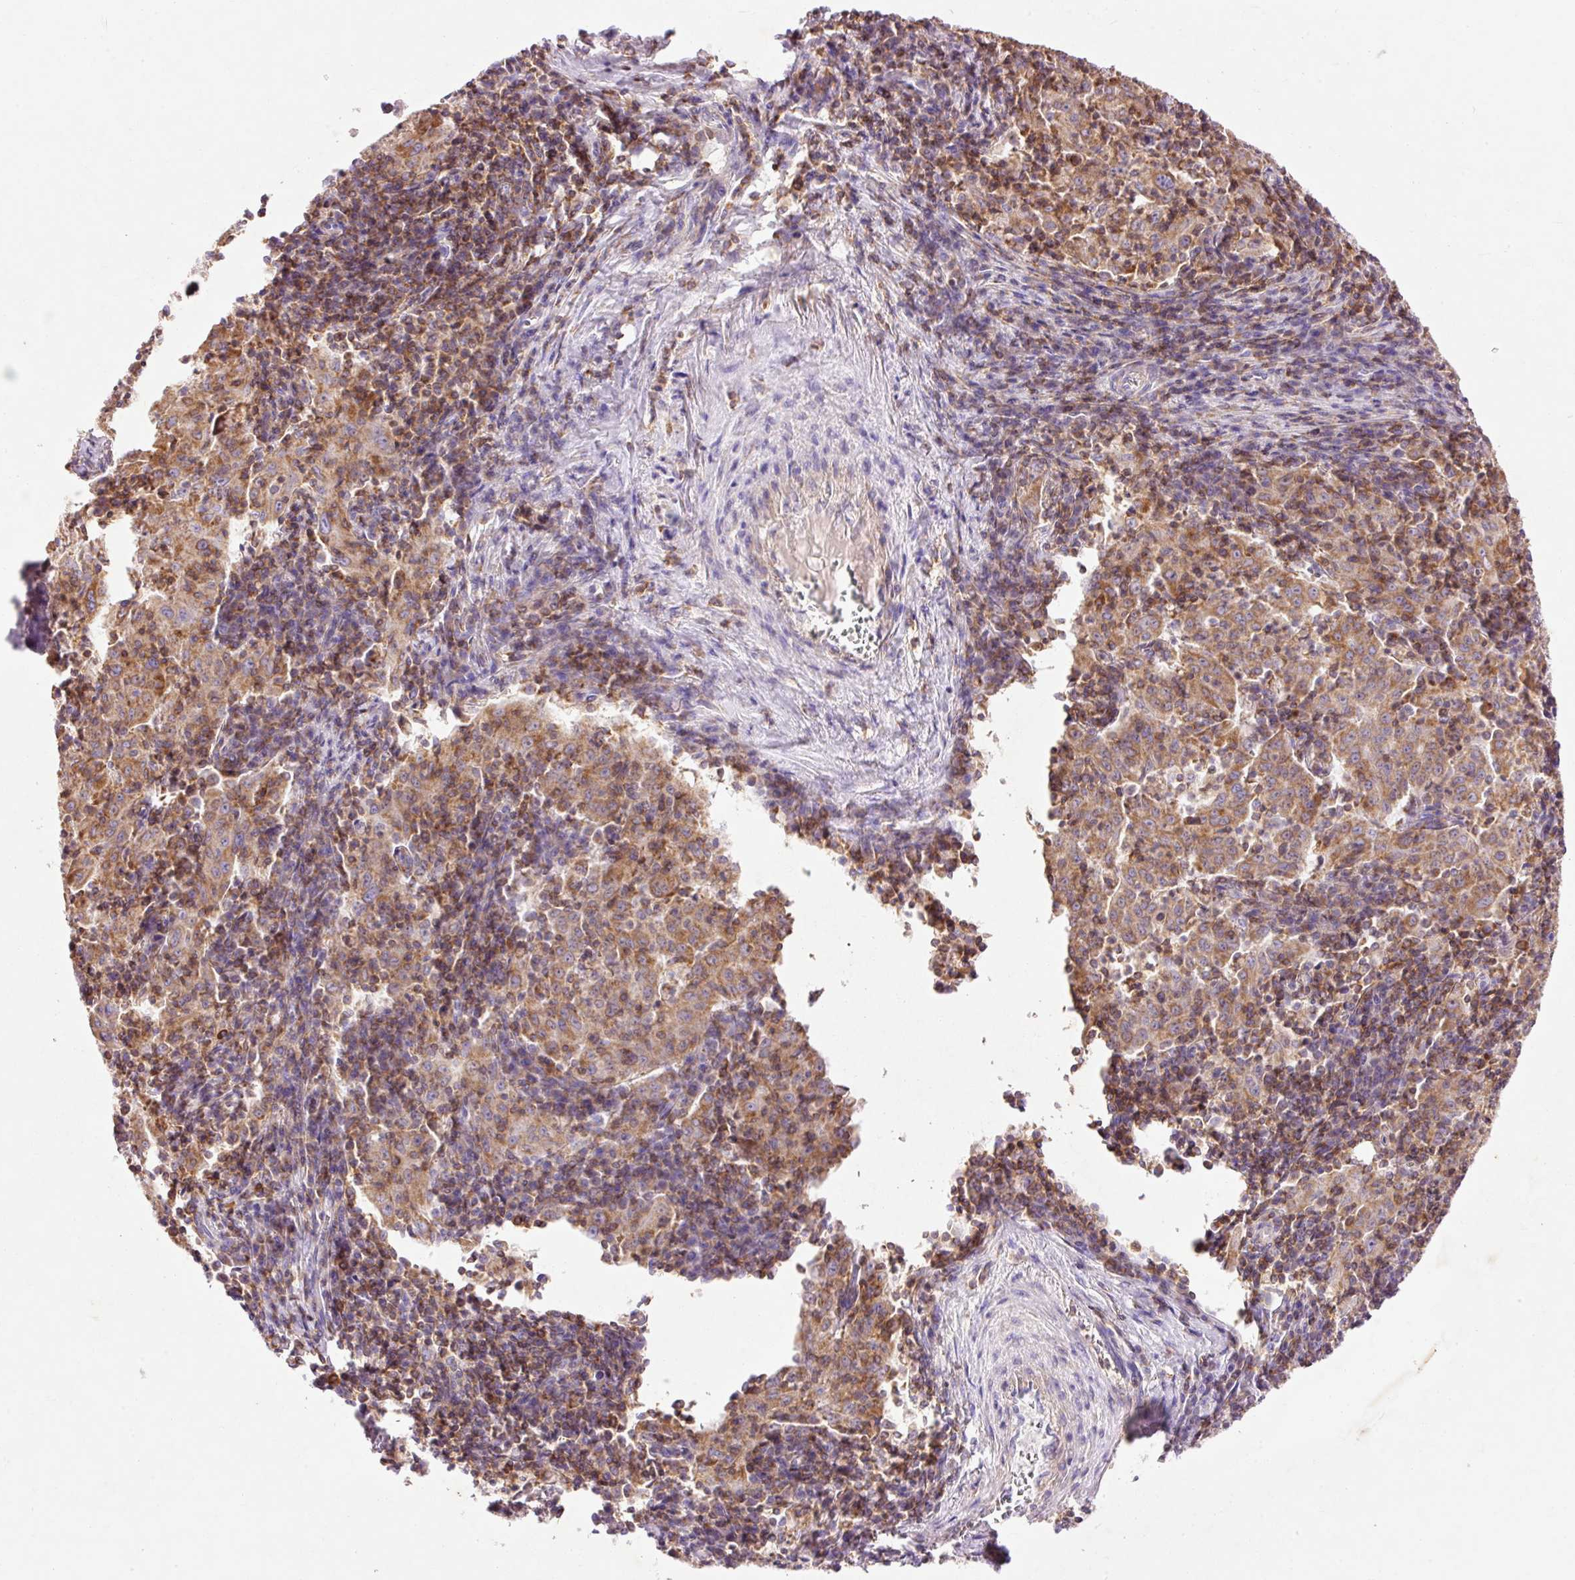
{"staining": {"intensity": "moderate", "quantity": ">75%", "location": "cytoplasmic/membranous"}, "tissue": "pancreatic cancer", "cell_type": "Tumor cells", "image_type": "cancer", "snomed": [{"axis": "morphology", "description": "Adenocarcinoma, NOS"}, {"axis": "topography", "description": "Pancreas"}], "caption": "Moderate cytoplasmic/membranous positivity is identified in approximately >75% of tumor cells in pancreatic cancer.", "gene": "IMMT", "patient": {"sex": "male", "age": 63}}